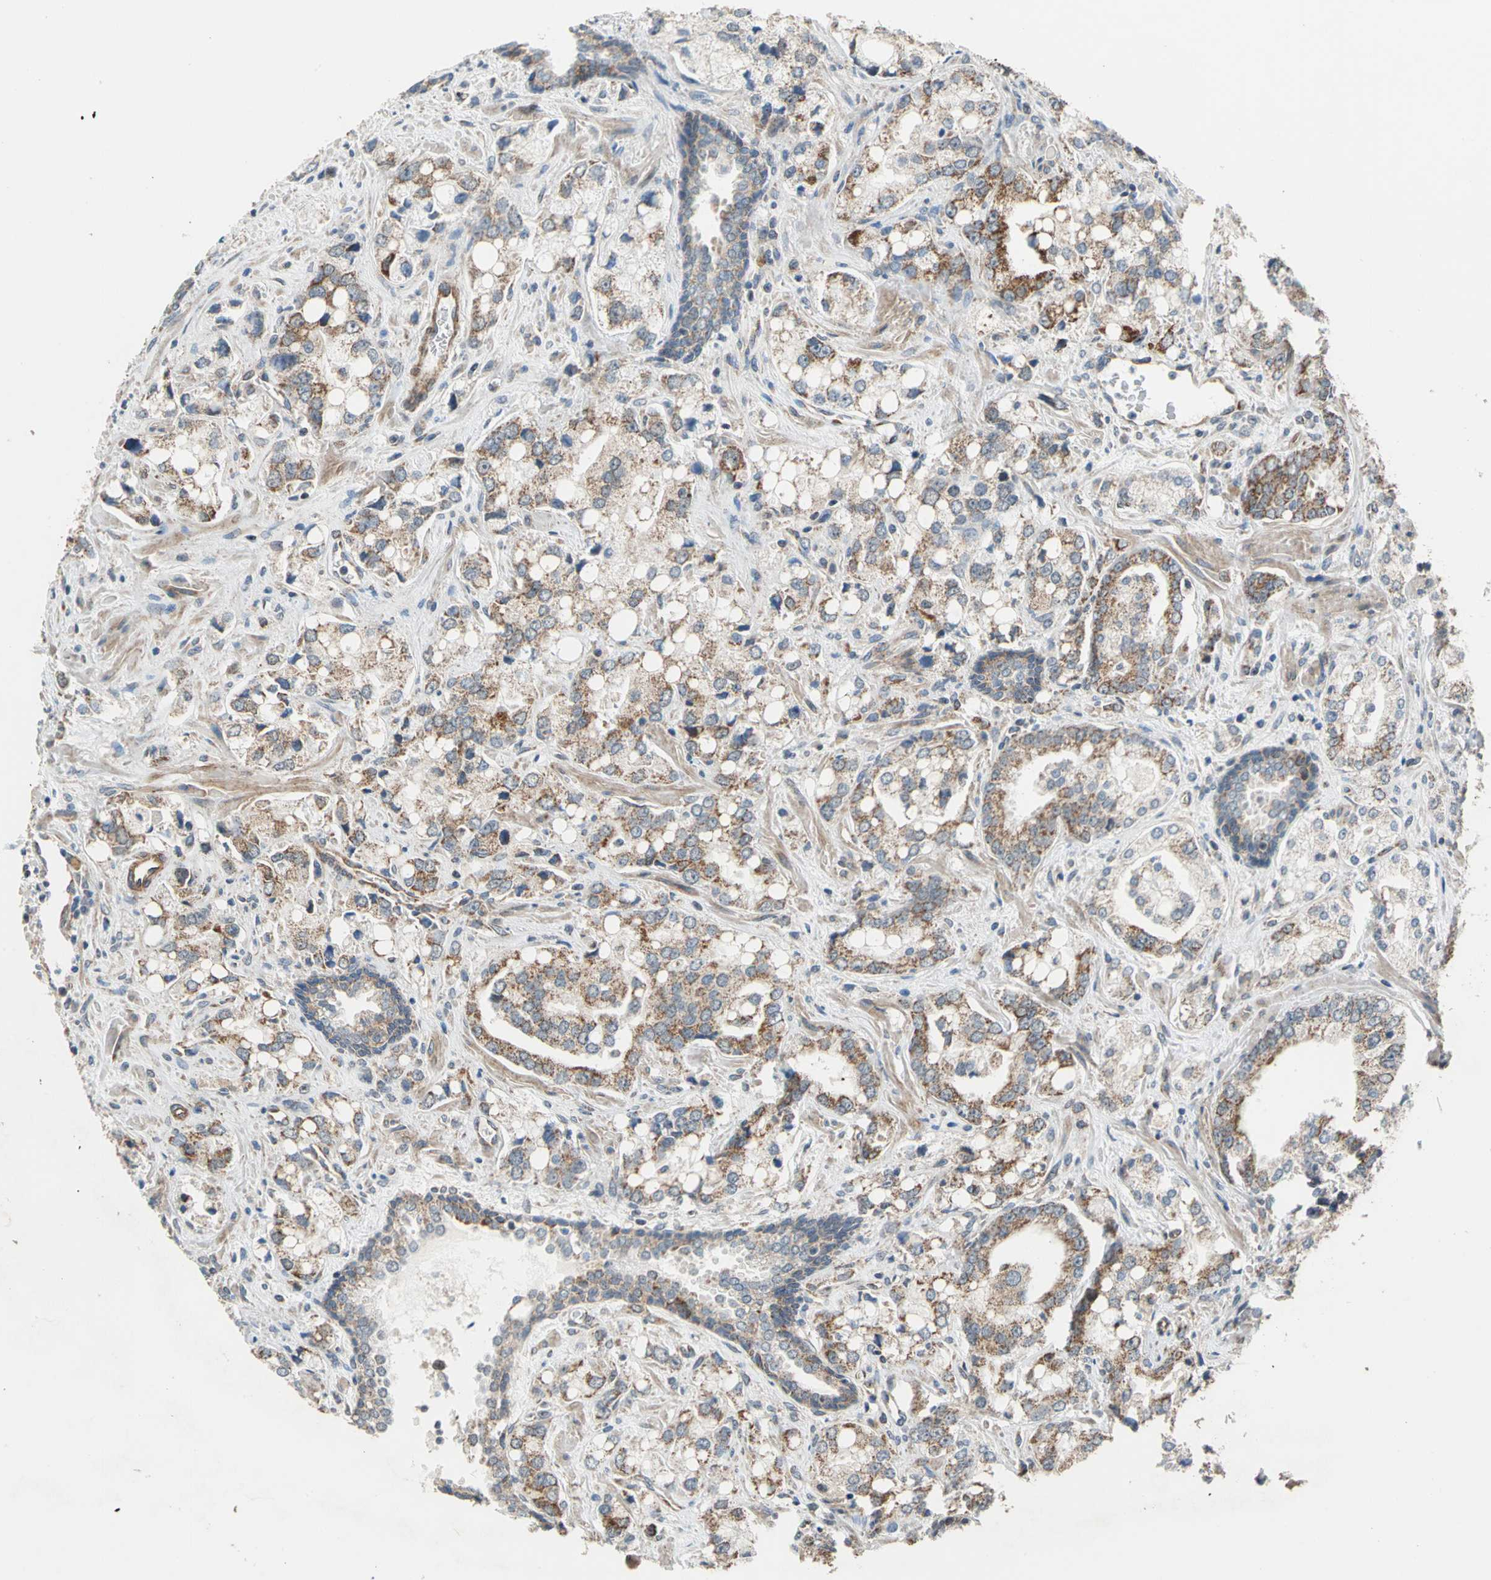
{"staining": {"intensity": "moderate", "quantity": ">75%", "location": "cytoplasmic/membranous"}, "tissue": "prostate cancer", "cell_type": "Tumor cells", "image_type": "cancer", "snomed": [{"axis": "morphology", "description": "Adenocarcinoma, High grade"}, {"axis": "topography", "description": "Prostate"}], "caption": "Protein expression analysis of prostate cancer demonstrates moderate cytoplasmic/membranous positivity in about >75% of tumor cells.", "gene": "MRPS22", "patient": {"sex": "male", "age": 67}}